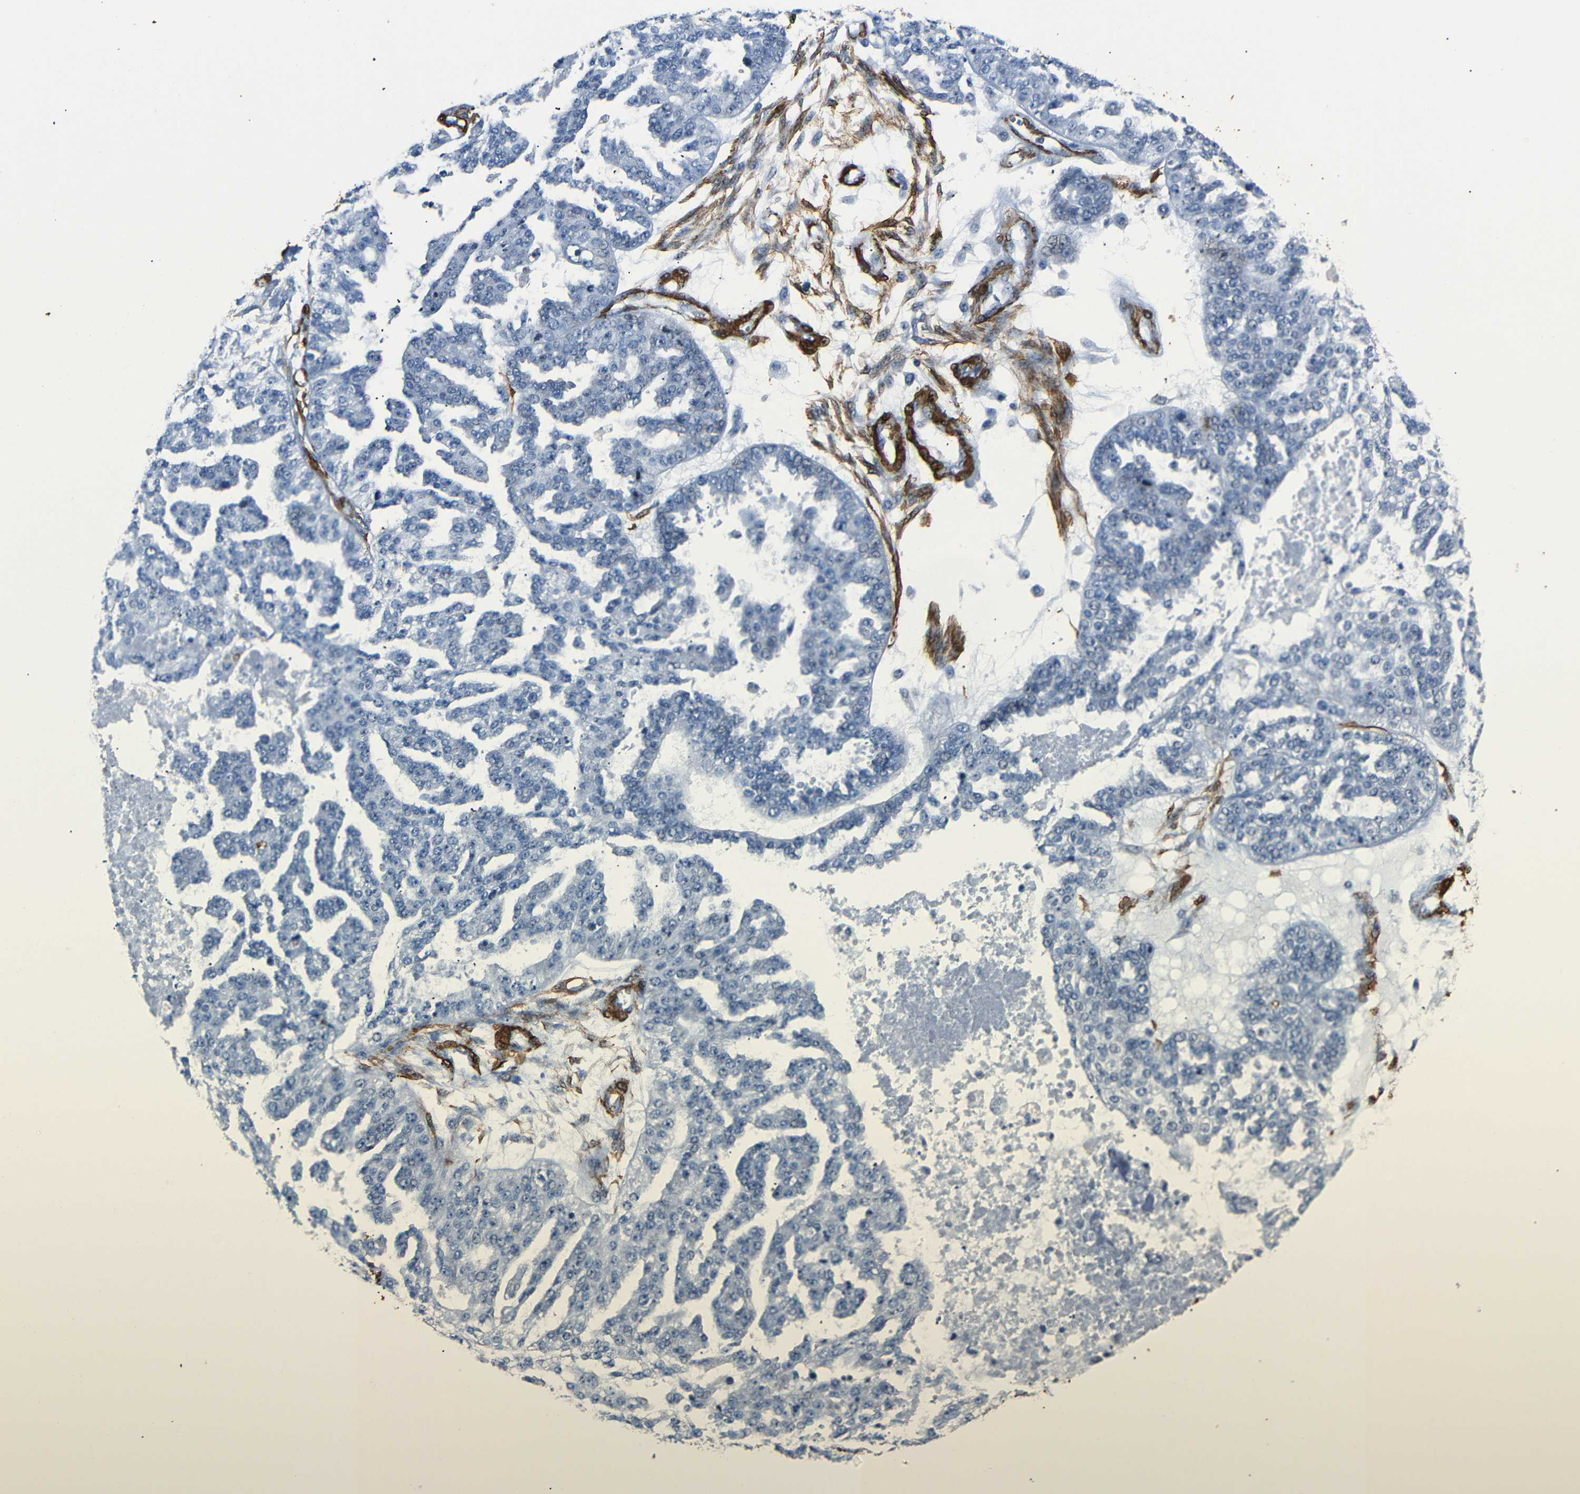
{"staining": {"intensity": "negative", "quantity": "none", "location": "none"}, "tissue": "ovarian cancer", "cell_type": "Tumor cells", "image_type": "cancer", "snomed": [{"axis": "morphology", "description": "Cystadenocarcinoma, serous, NOS"}, {"axis": "topography", "description": "Ovary"}], "caption": "Ovarian cancer was stained to show a protein in brown. There is no significant staining in tumor cells.", "gene": "ACTA2", "patient": {"sex": "female", "age": 58}}